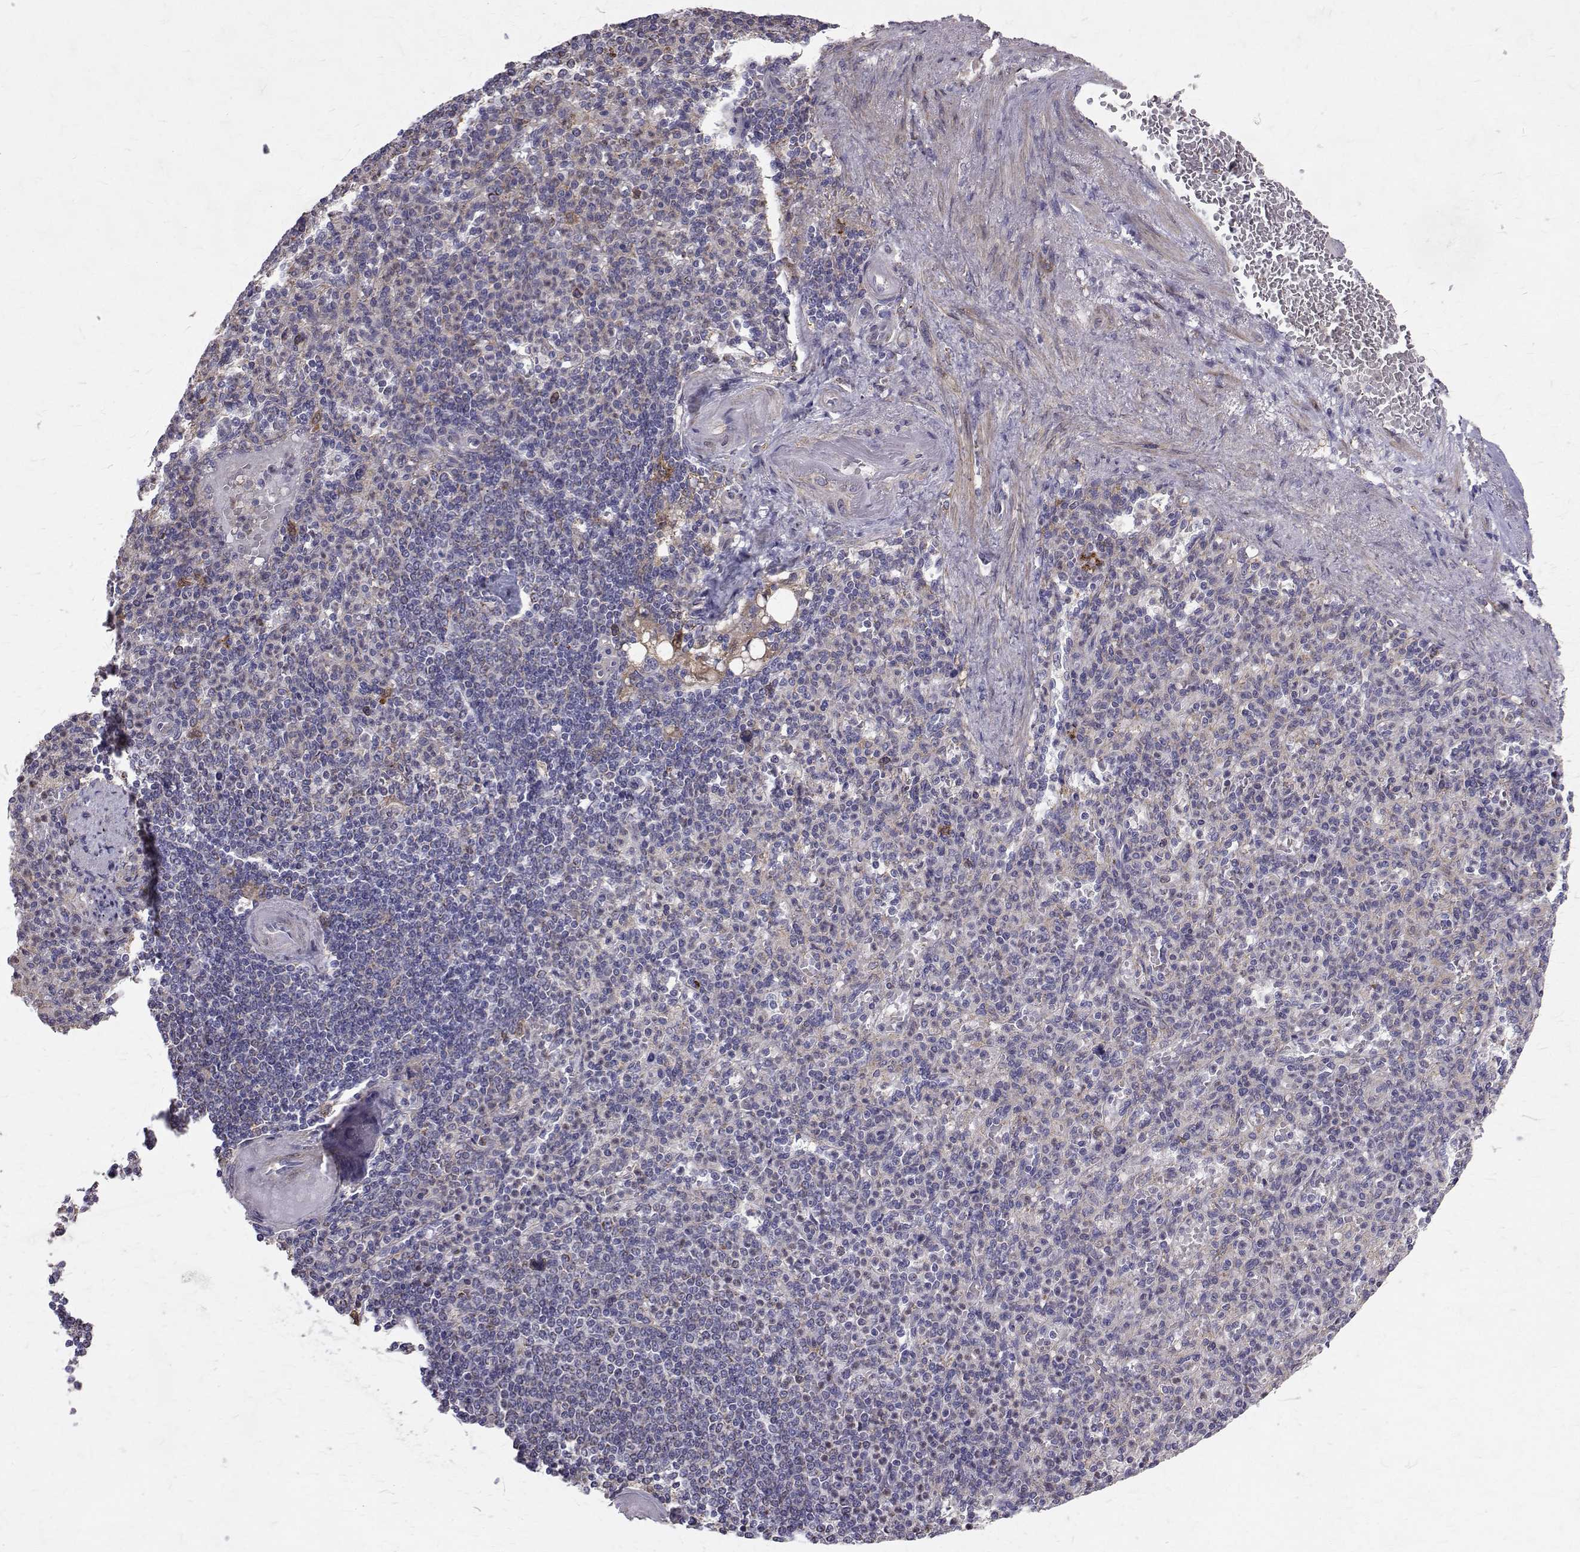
{"staining": {"intensity": "negative", "quantity": "none", "location": "none"}, "tissue": "spleen", "cell_type": "Cells in red pulp", "image_type": "normal", "snomed": [{"axis": "morphology", "description": "Normal tissue, NOS"}, {"axis": "topography", "description": "Spleen"}], "caption": "High power microscopy photomicrograph of an IHC image of benign spleen, revealing no significant staining in cells in red pulp.", "gene": "CCDC89", "patient": {"sex": "female", "age": 74}}